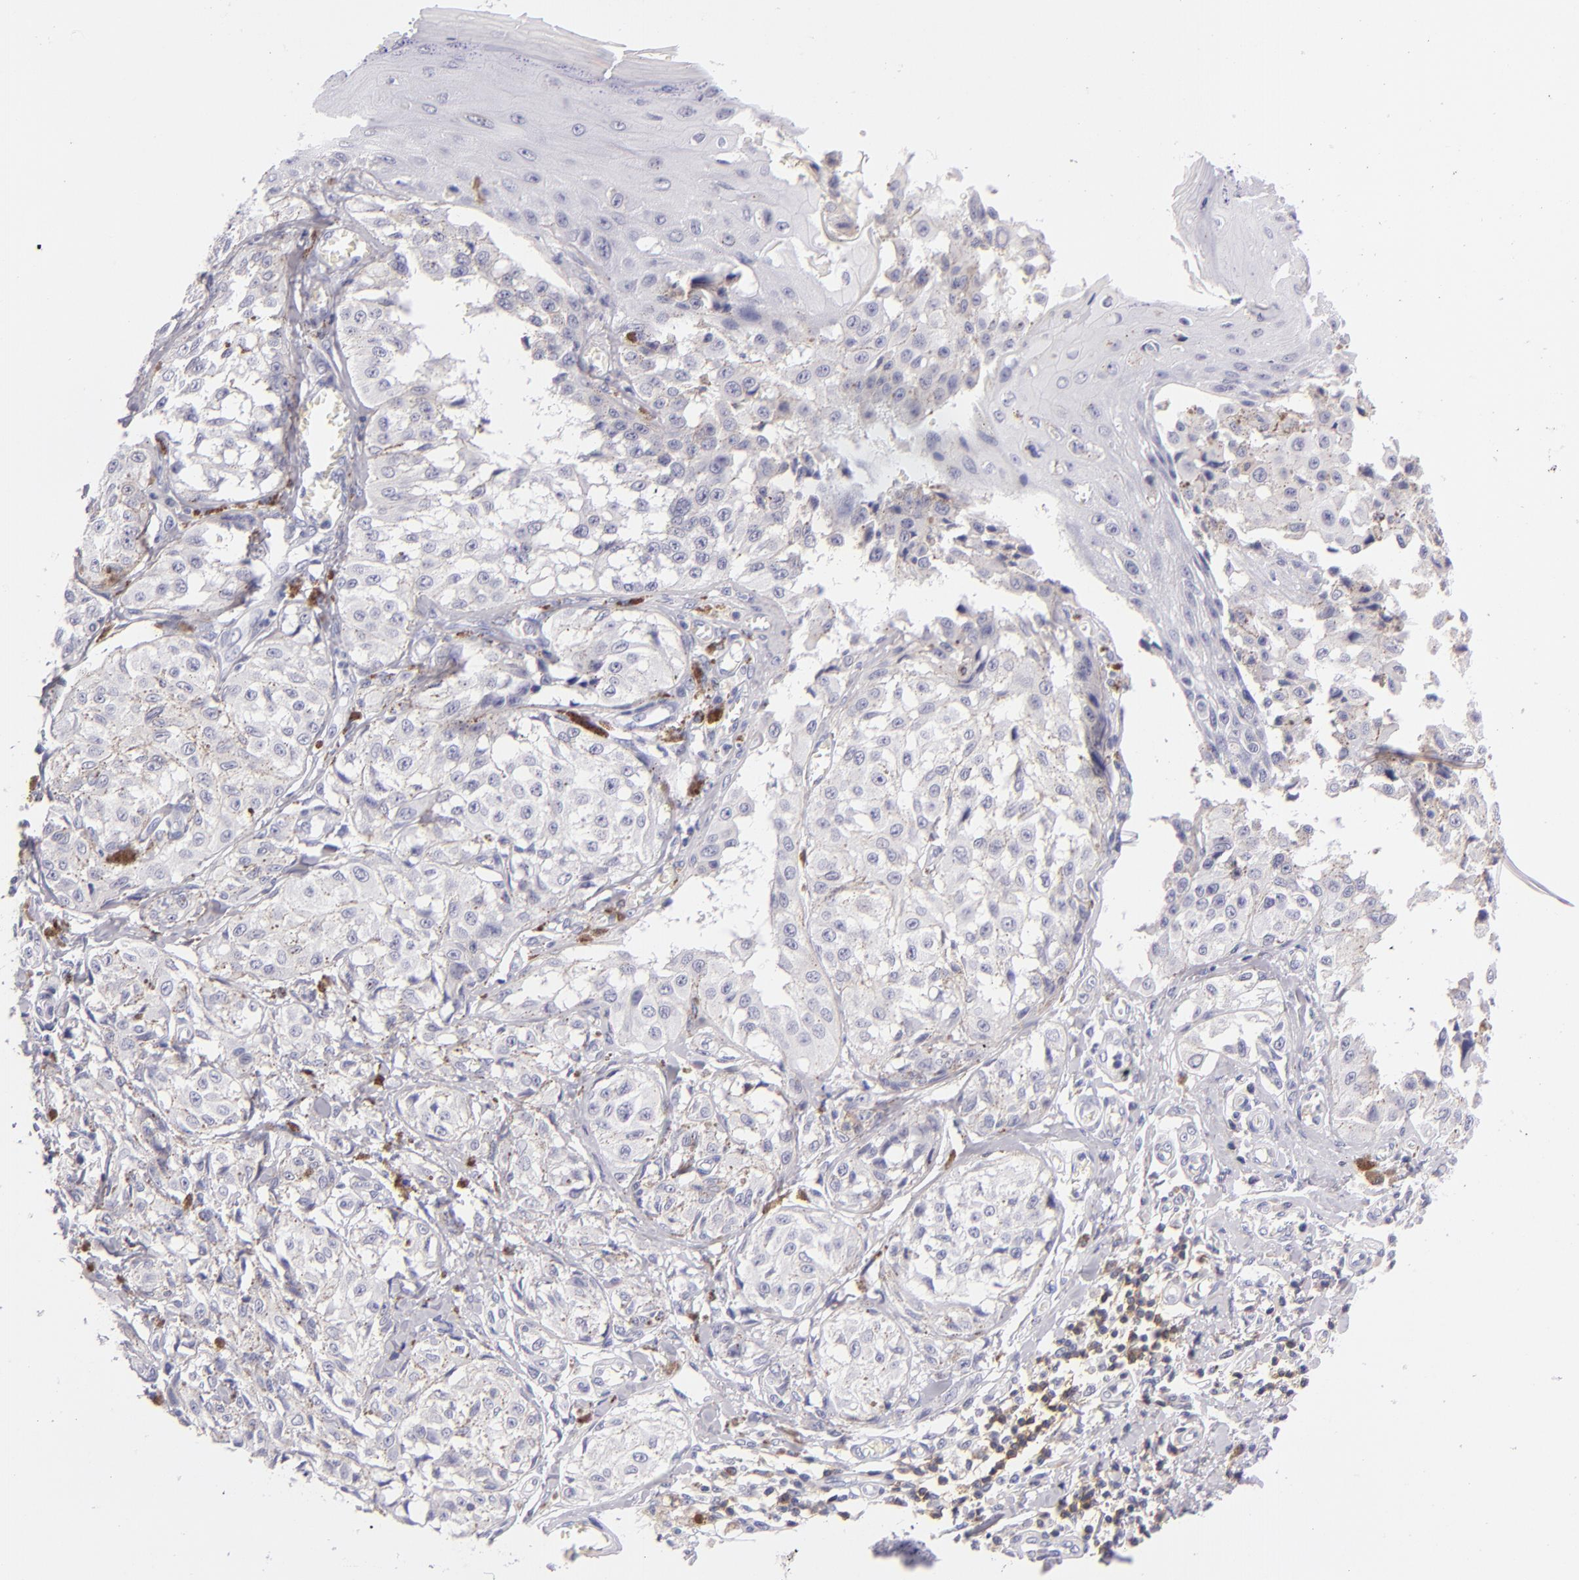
{"staining": {"intensity": "negative", "quantity": "none", "location": "none"}, "tissue": "melanoma", "cell_type": "Tumor cells", "image_type": "cancer", "snomed": [{"axis": "morphology", "description": "Malignant melanoma, NOS"}, {"axis": "topography", "description": "Skin"}], "caption": "Malignant melanoma was stained to show a protein in brown. There is no significant expression in tumor cells.", "gene": "CD48", "patient": {"sex": "female", "age": 82}}